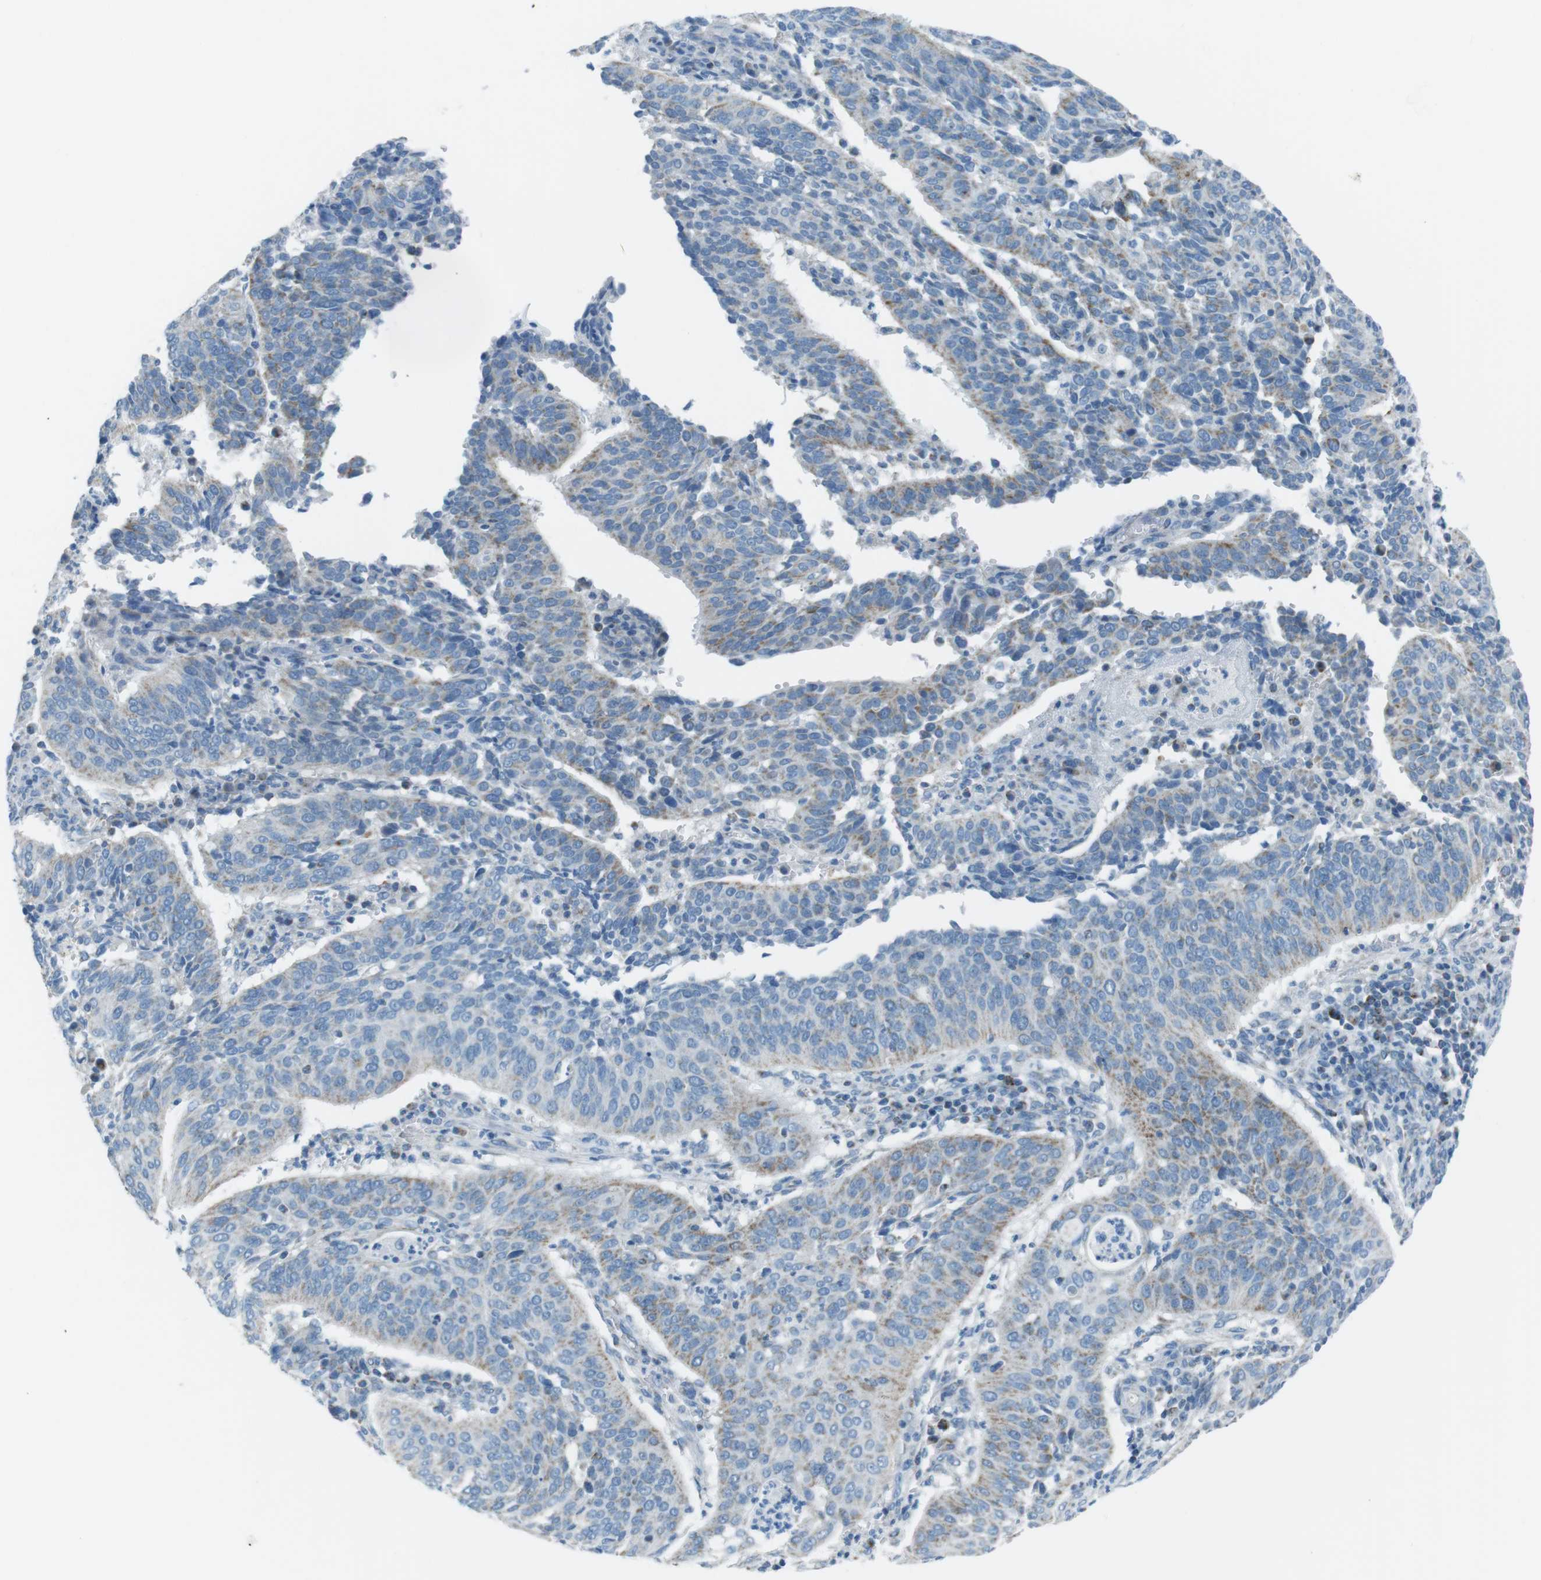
{"staining": {"intensity": "moderate", "quantity": ">75%", "location": "cytoplasmic/membranous"}, "tissue": "cervical cancer", "cell_type": "Tumor cells", "image_type": "cancer", "snomed": [{"axis": "morphology", "description": "Normal tissue, NOS"}, {"axis": "morphology", "description": "Squamous cell carcinoma, NOS"}, {"axis": "topography", "description": "Cervix"}], "caption": "A medium amount of moderate cytoplasmic/membranous expression is appreciated in approximately >75% of tumor cells in cervical cancer tissue.", "gene": "DNAJA3", "patient": {"sex": "female", "age": 39}}